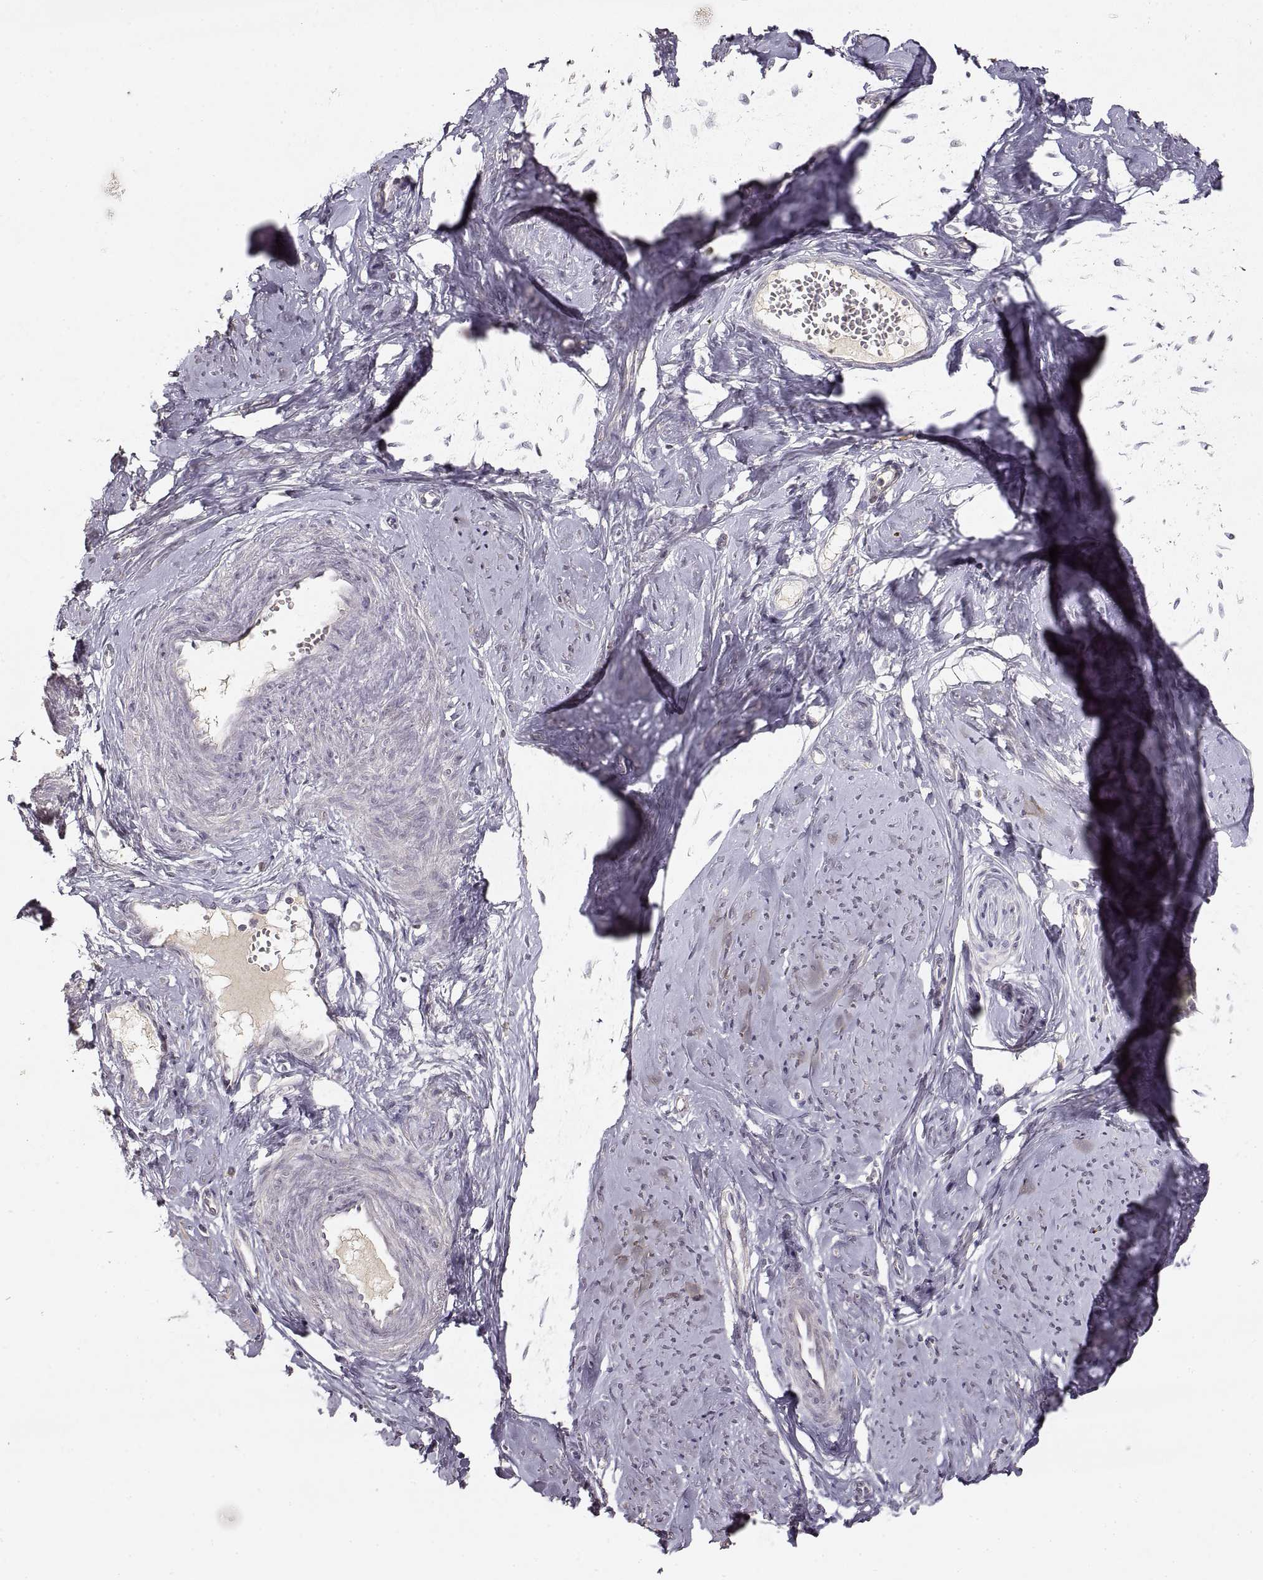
{"staining": {"intensity": "weak", "quantity": "<25%", "location": "cytoplasmic/membranous"}, "tissue": "smooth muscle", "cell_type": "Smooth muscle cells", "image_type": "normal", "snomed": [{"axis": "morphology", "description": "Normal tissue, NOS"}, {"axis": "topography", "description": "Smooth muscle"}], "caption": "Immunohistochemistry of normal human smooth muscle shows no staining in smooth muscle cells.", "gene": "LAMC2", "patient": {"sex": "female", "age": 48}}